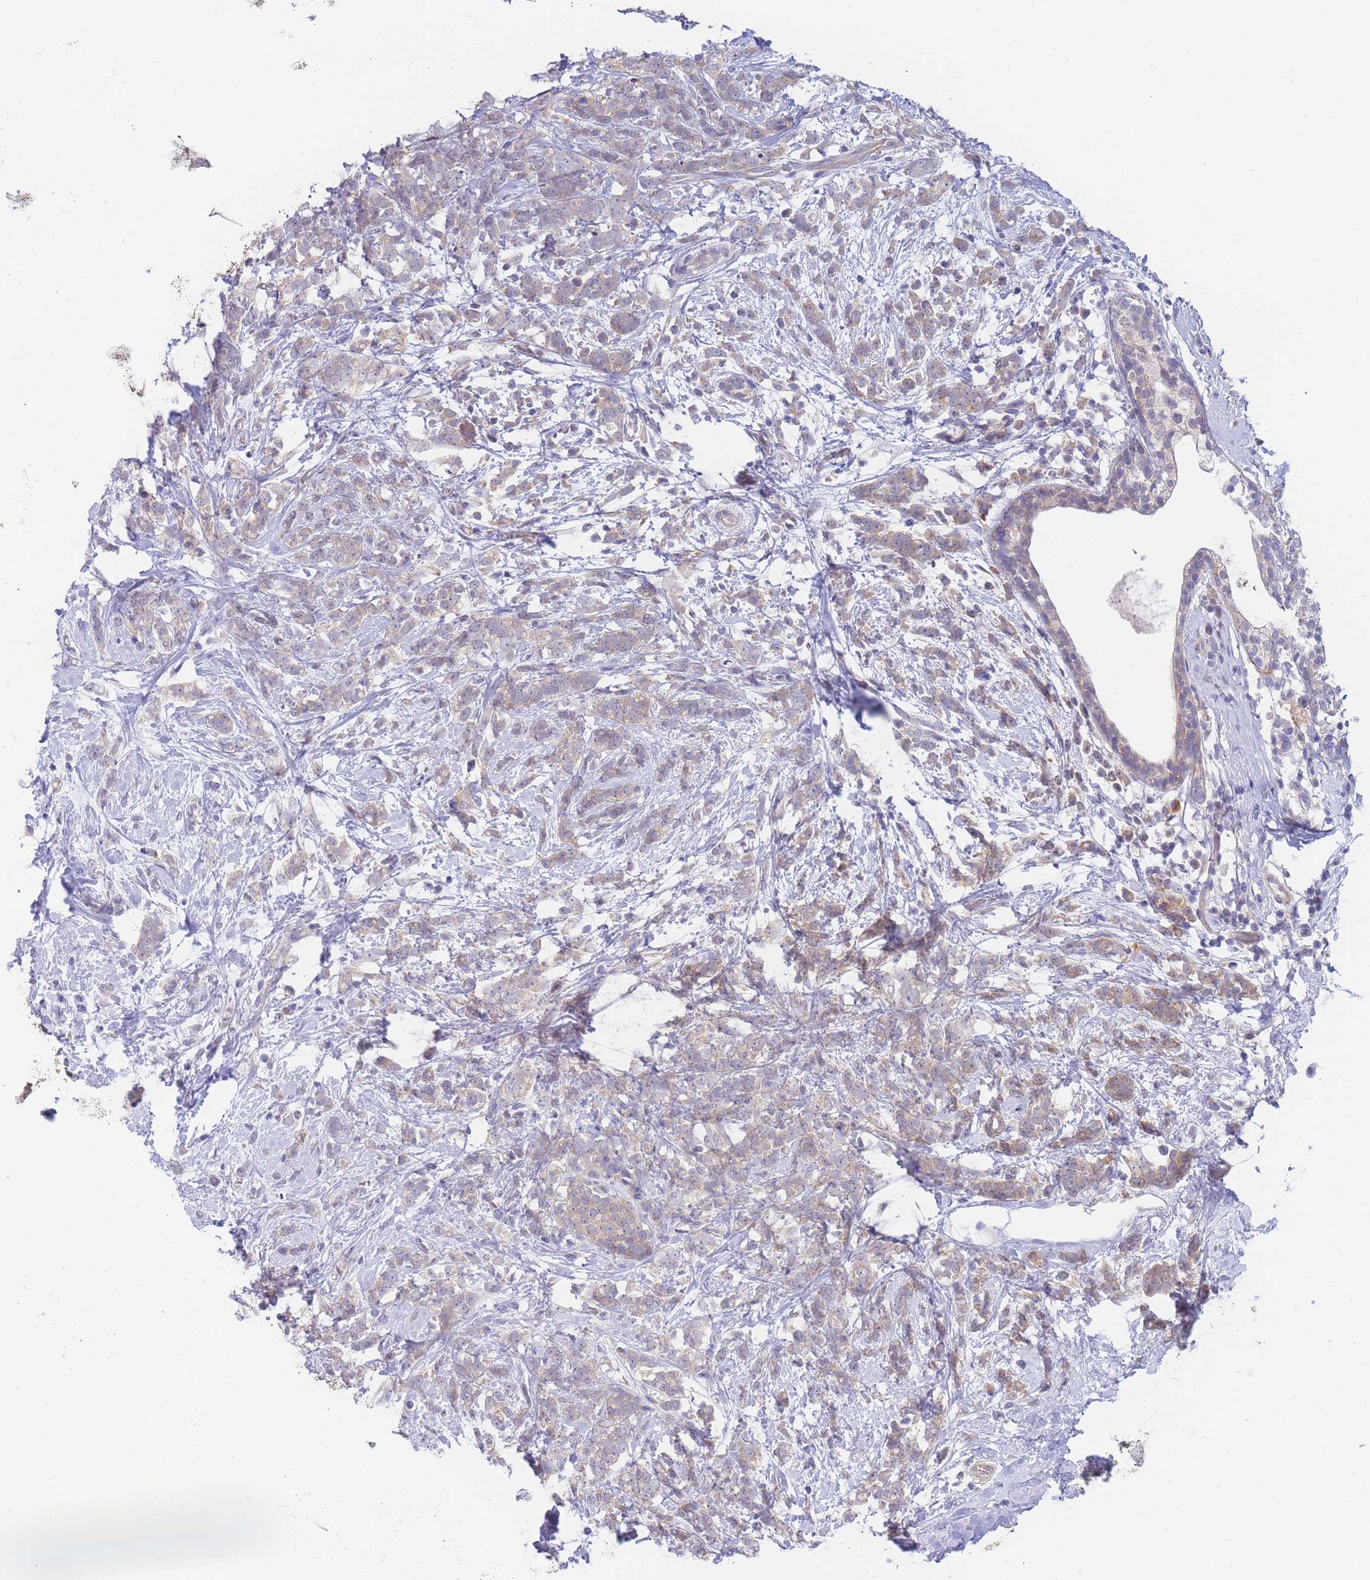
{"staining": {"intensity": "weak", "quantity": "25%-75%", "location": "cytoplasmic/membranous"}, "tissue": "breast cancer", "cell_type": "Tumor cells", "image_type": "cancer", "snomed": [{"axis": "morphology", "description": "Lobular carcinoma"}, {"axis": "topography", "description": "Breast"}], "caption": "Tumor cells display low levels of weak cytoplasmic/membranous staining in about 25%-75% of cells in breast lobular carcinoma. Nuclei are stained in blue.", "gene": "SUGT1", "patient": {"sex": "female", "age": 58}}